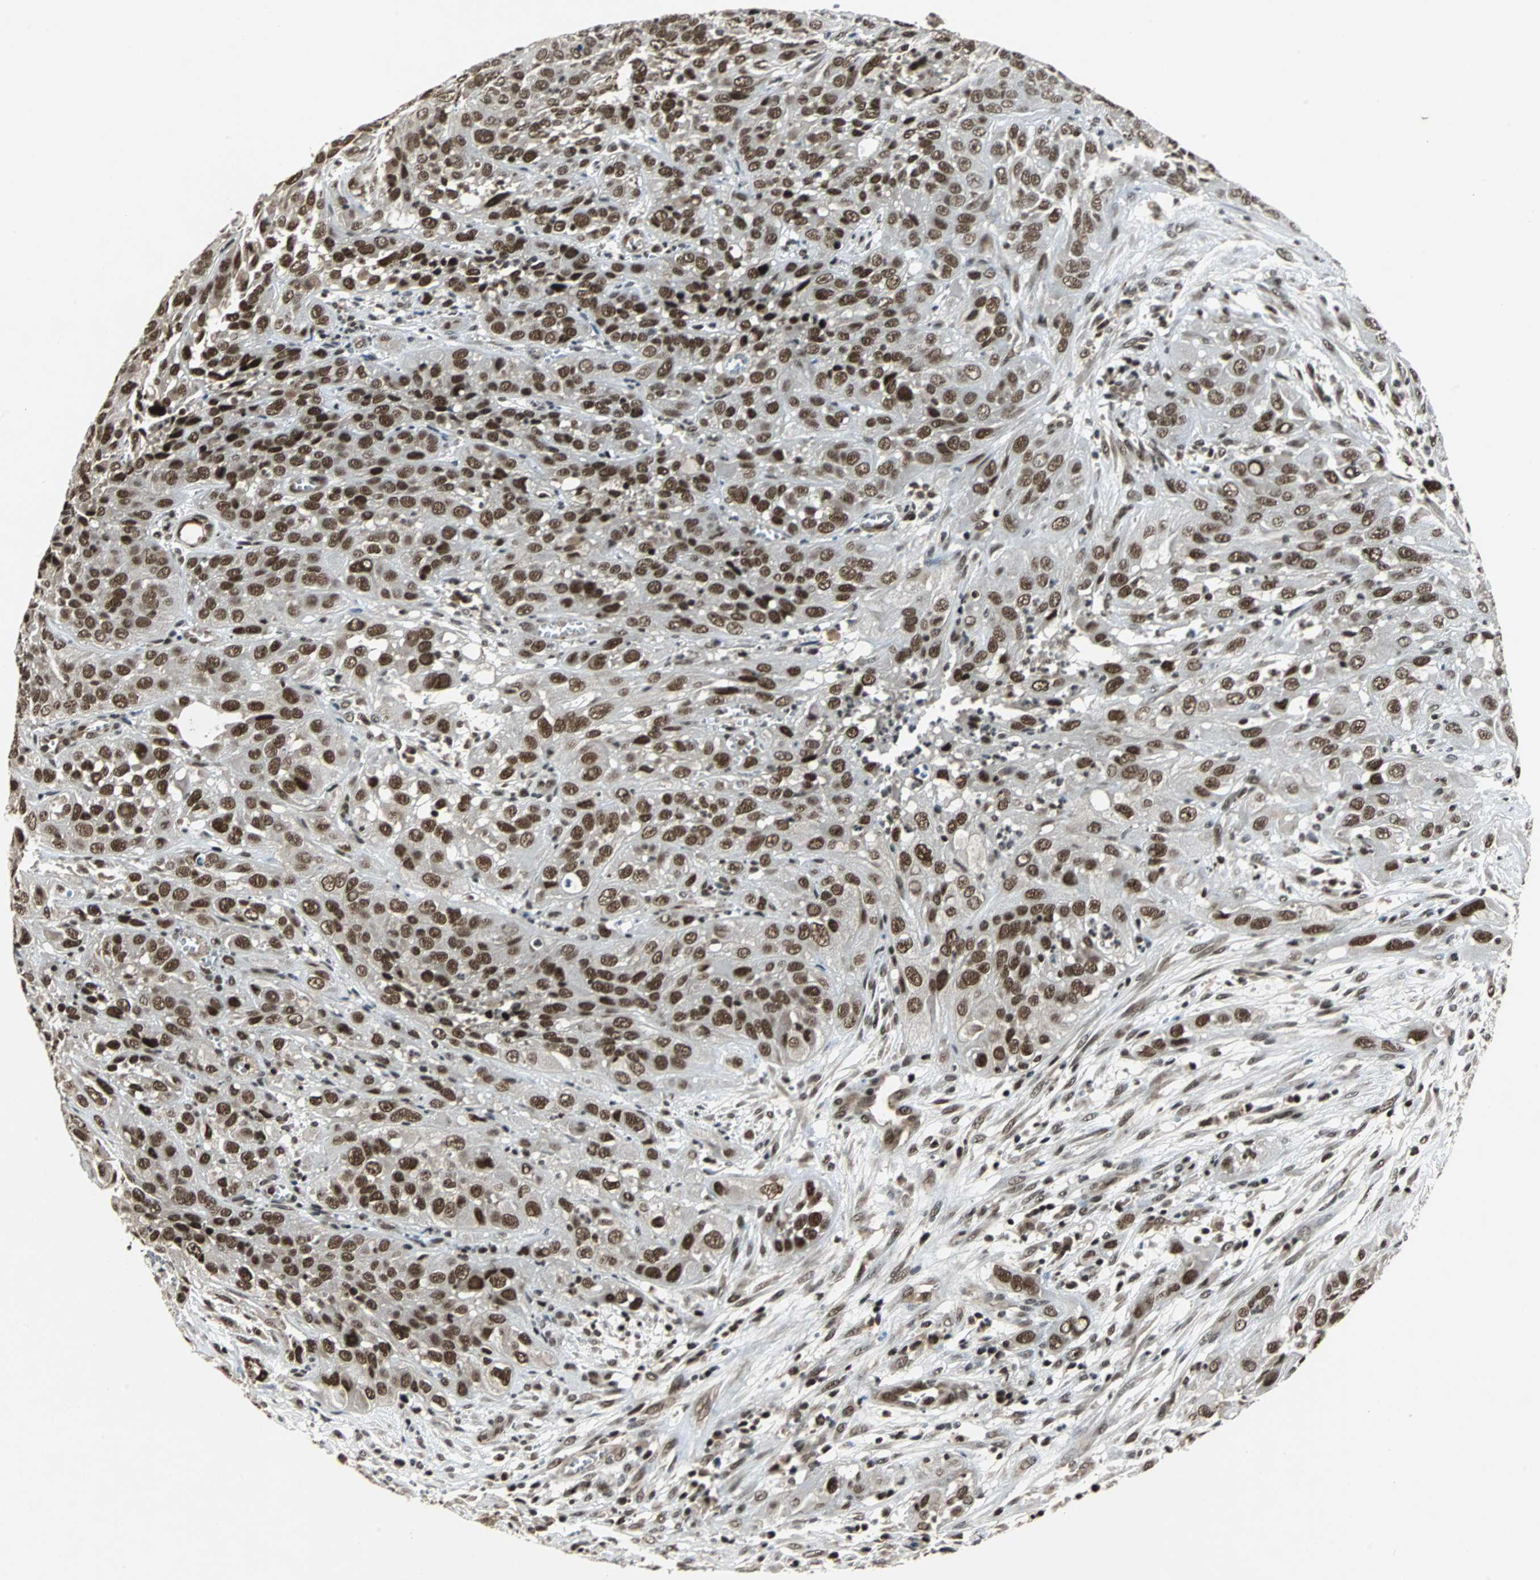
{"staining": {"intensity": "strong", "quantity": ">75%", "location": "nuclear"}, "tissue": "cervical cancer", "cell_type": "Tumor cells", "image_type": "cancer", "snomed": [{"axis": "morphology", "description": "Squamous cell carcinoma, NOS"}, {"axis": "topography", "description": "Cervix"}], "caption": "Protein staining by IHC exhibits strong nuclear staining in approximately >75% of tumor cells in cervical cancer.", "gene": "TAF5", "patient": {"sex": "female", "age": 32}}